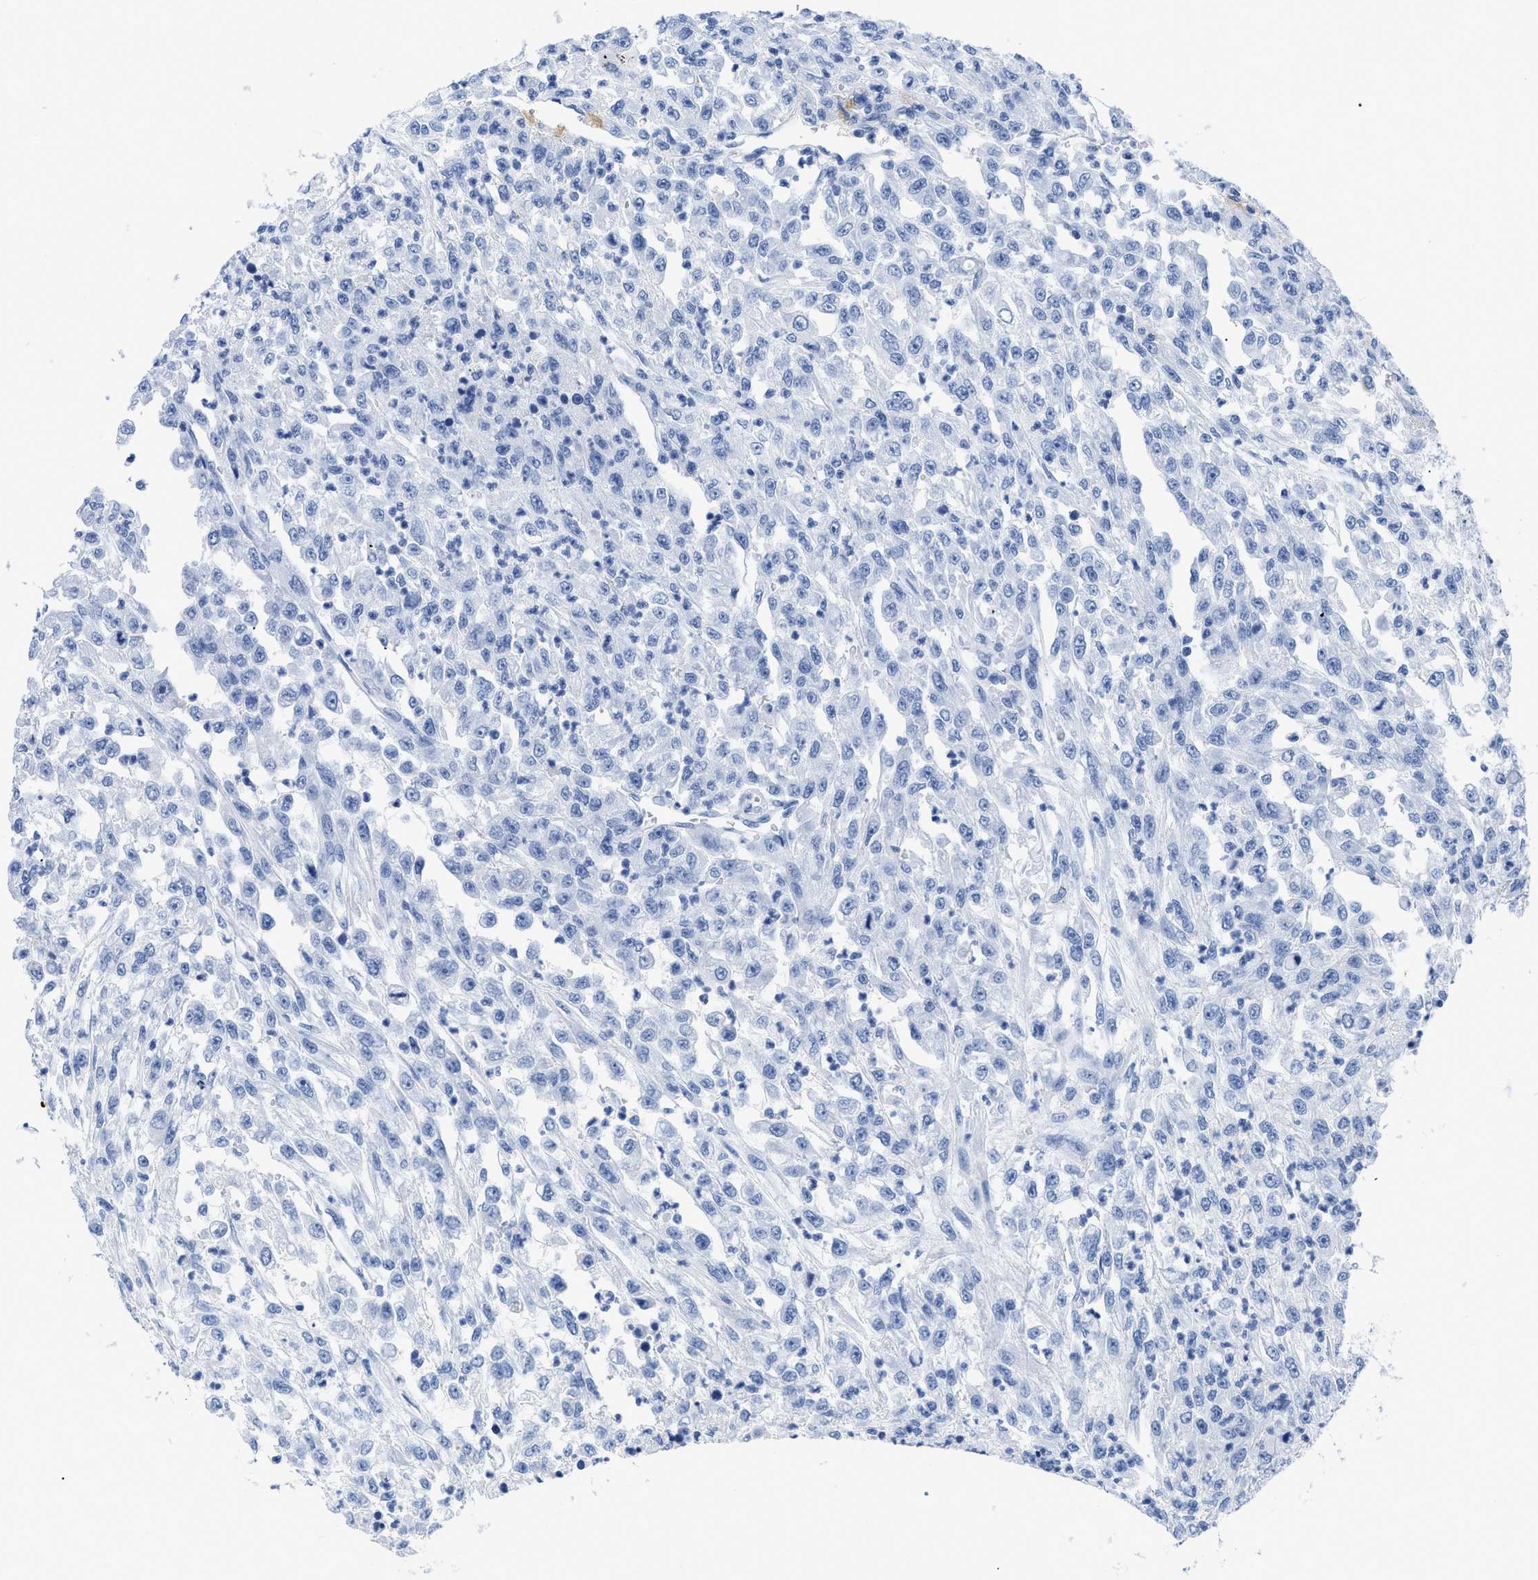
{"staining": {"intensity": "negative", "quantity": "none", "location": "none"}, "tissue": "urothelial cancer", "cell_type": "Tumor cells", "image_type": "cancer", "snomed": [{"axis": "morphology", "description": "Urothelial carcinoma, High grade"}, {"axis": "topography", "description": "Urinary bladder"}], "caption": "The immunohistochemistry (IHC) image has no significant staining in tumor cells of urothelial cancer tissue.", "gene": "DUSP26", "patient": {"sex": "male", "age": 46}}